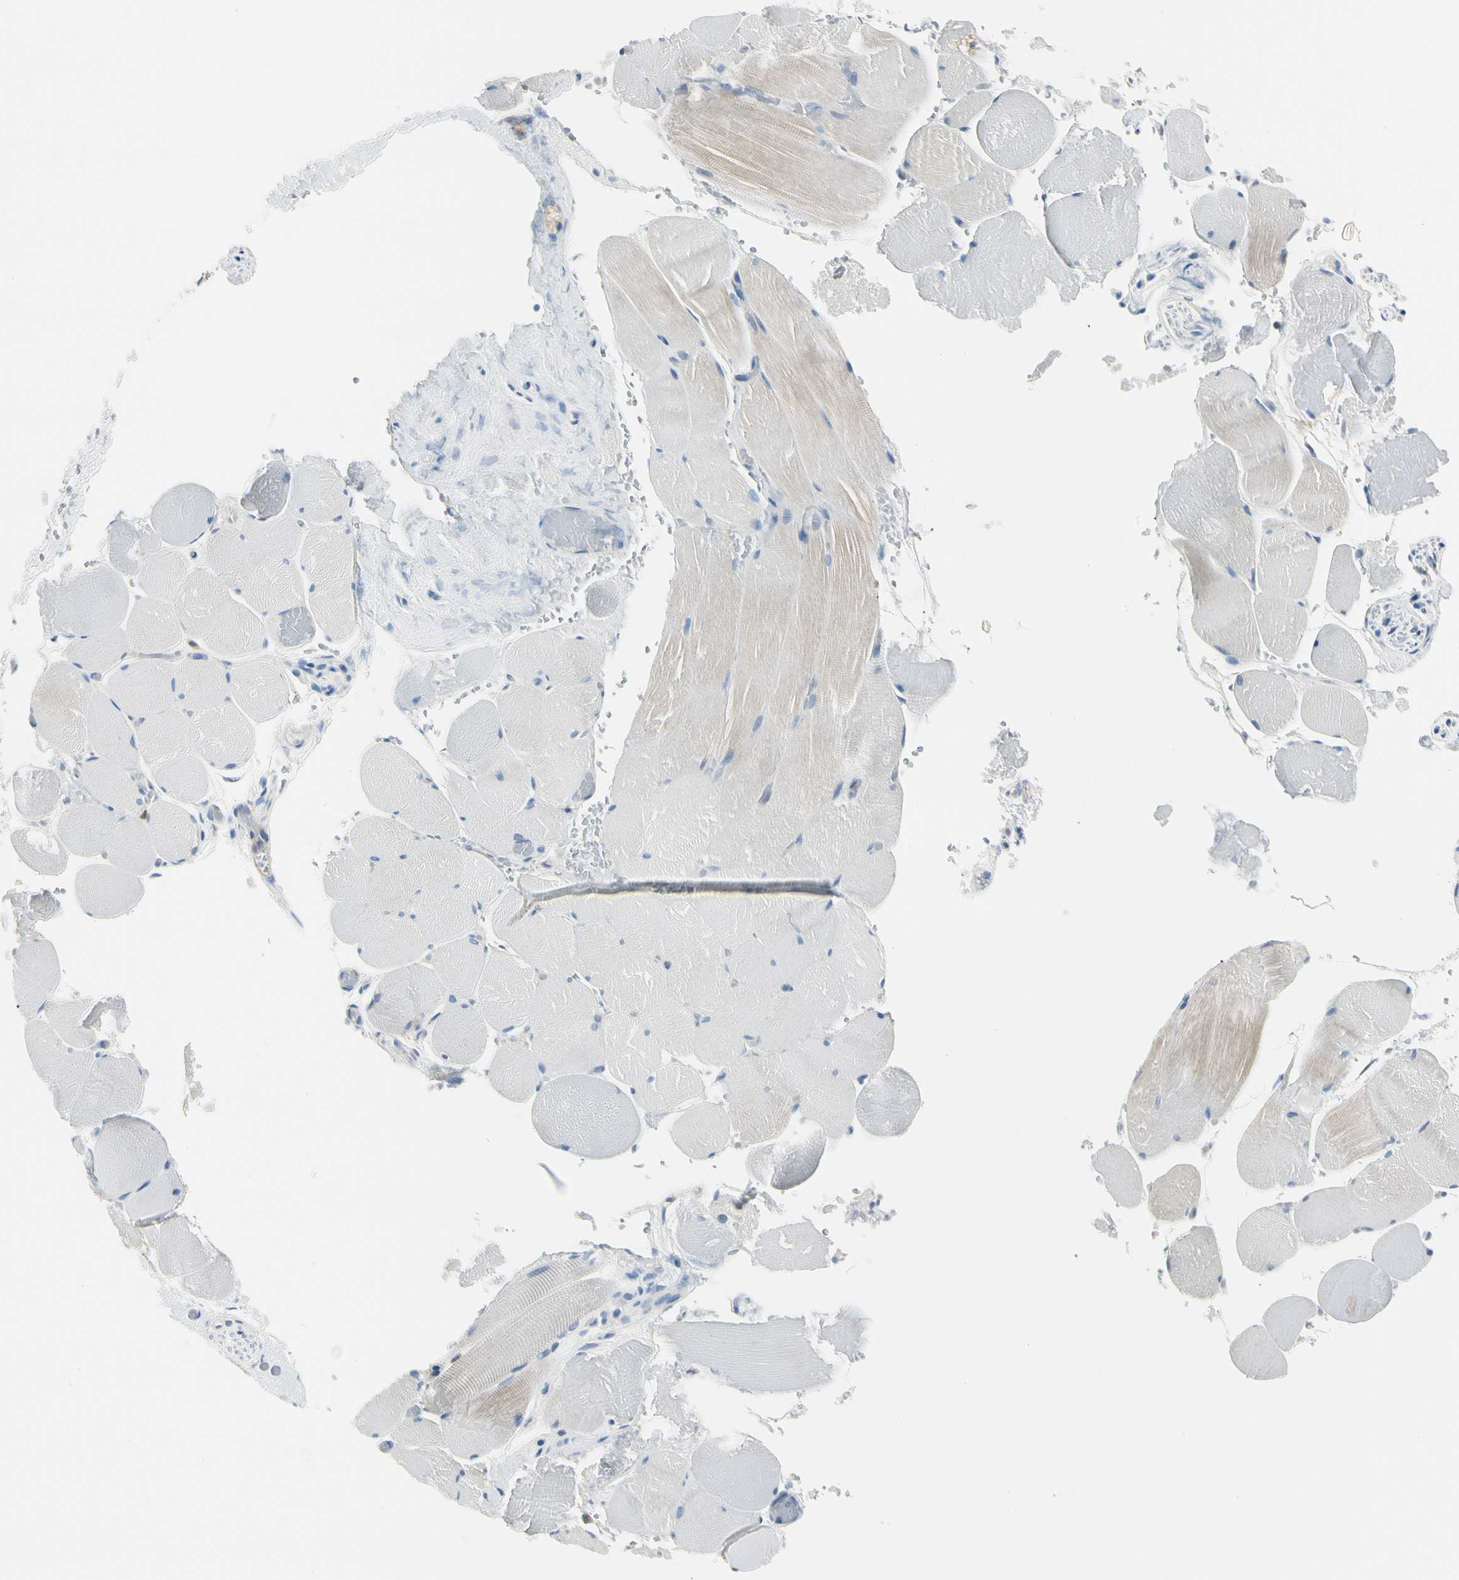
{"staining": {"intensity": "negative", "quantity": "none", "location": "none"}, "tissue": "skeletal muscle", "cell_type": "Myocytes", "image_type": "normal", "snomed": [{"axis": "morphology", "description": "Normal tissue, NOS"}, {"axis": "topography", "description": "Skeletal muscle"}, {"axis": "topography", "description": "Soft tissue"}], "caption": "Myocytes show no significant staining in normal skeletal muscle.", "gene": "CAPZA2", "patient": {"sex": "female", "age": 58}}